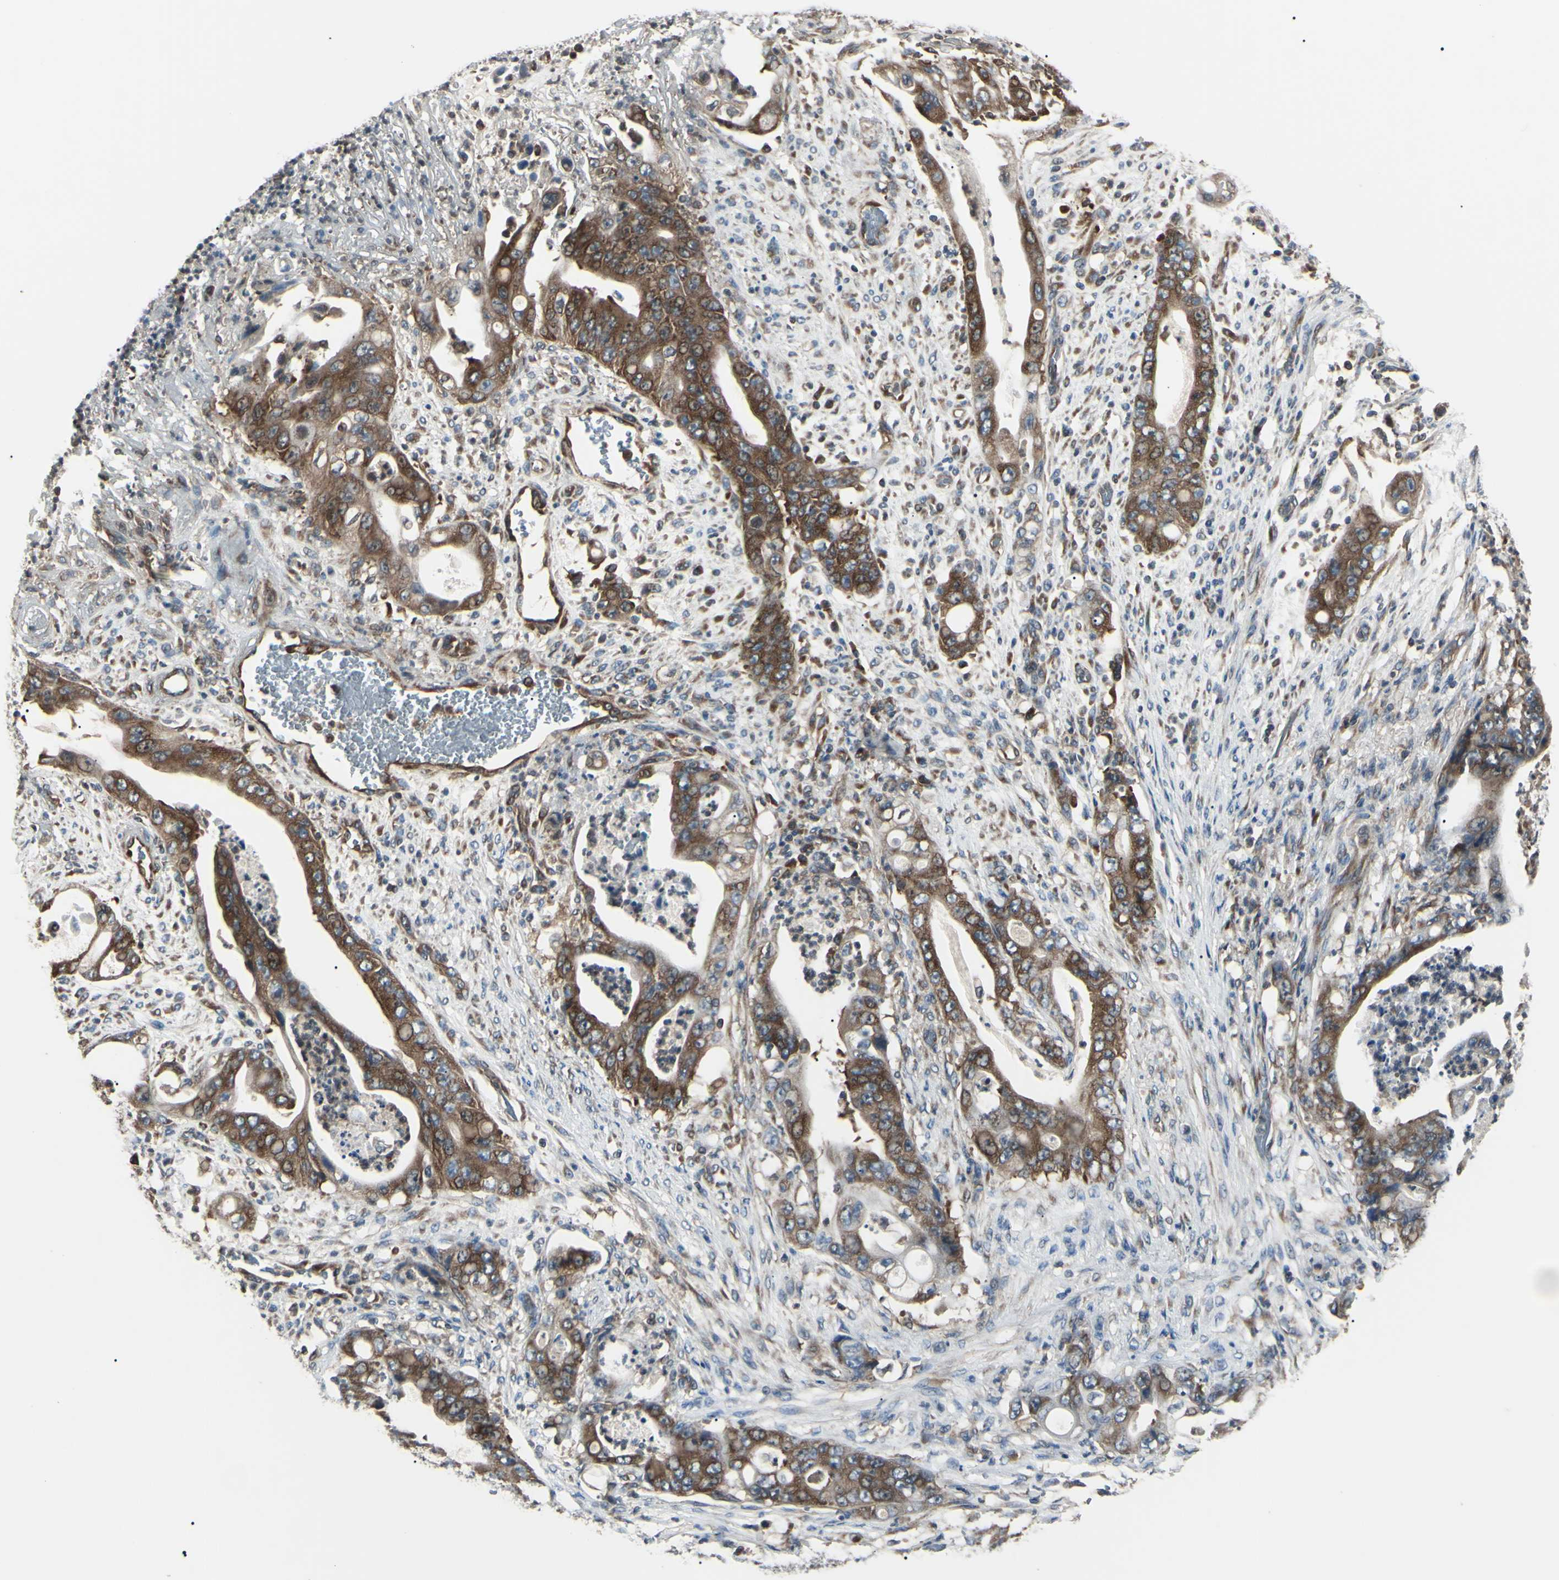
{"staining": {"intensity": "moderate", "quantity": "25%-75%", "location": "cytoplasmic/membranous"}, "tissue": "stomach cancer", "cell_type": "Tumor cells", "image_type": "cancer", "snomed": [{"axis": "morphology", "description": "Adenocarcinoma, NOS"}, {"axis": "topography", "description": "Stomach"}], "caption": "Immunohistochemistry (IHC) of human stomach cancer (adenocarcinoma) shows medium levels of moderate cytoplasmic/membranous expression in approximately 25%-75% of tumor cells.", "gene": "MAPRE1", "patient": {"sex": "female", "age": 73}}